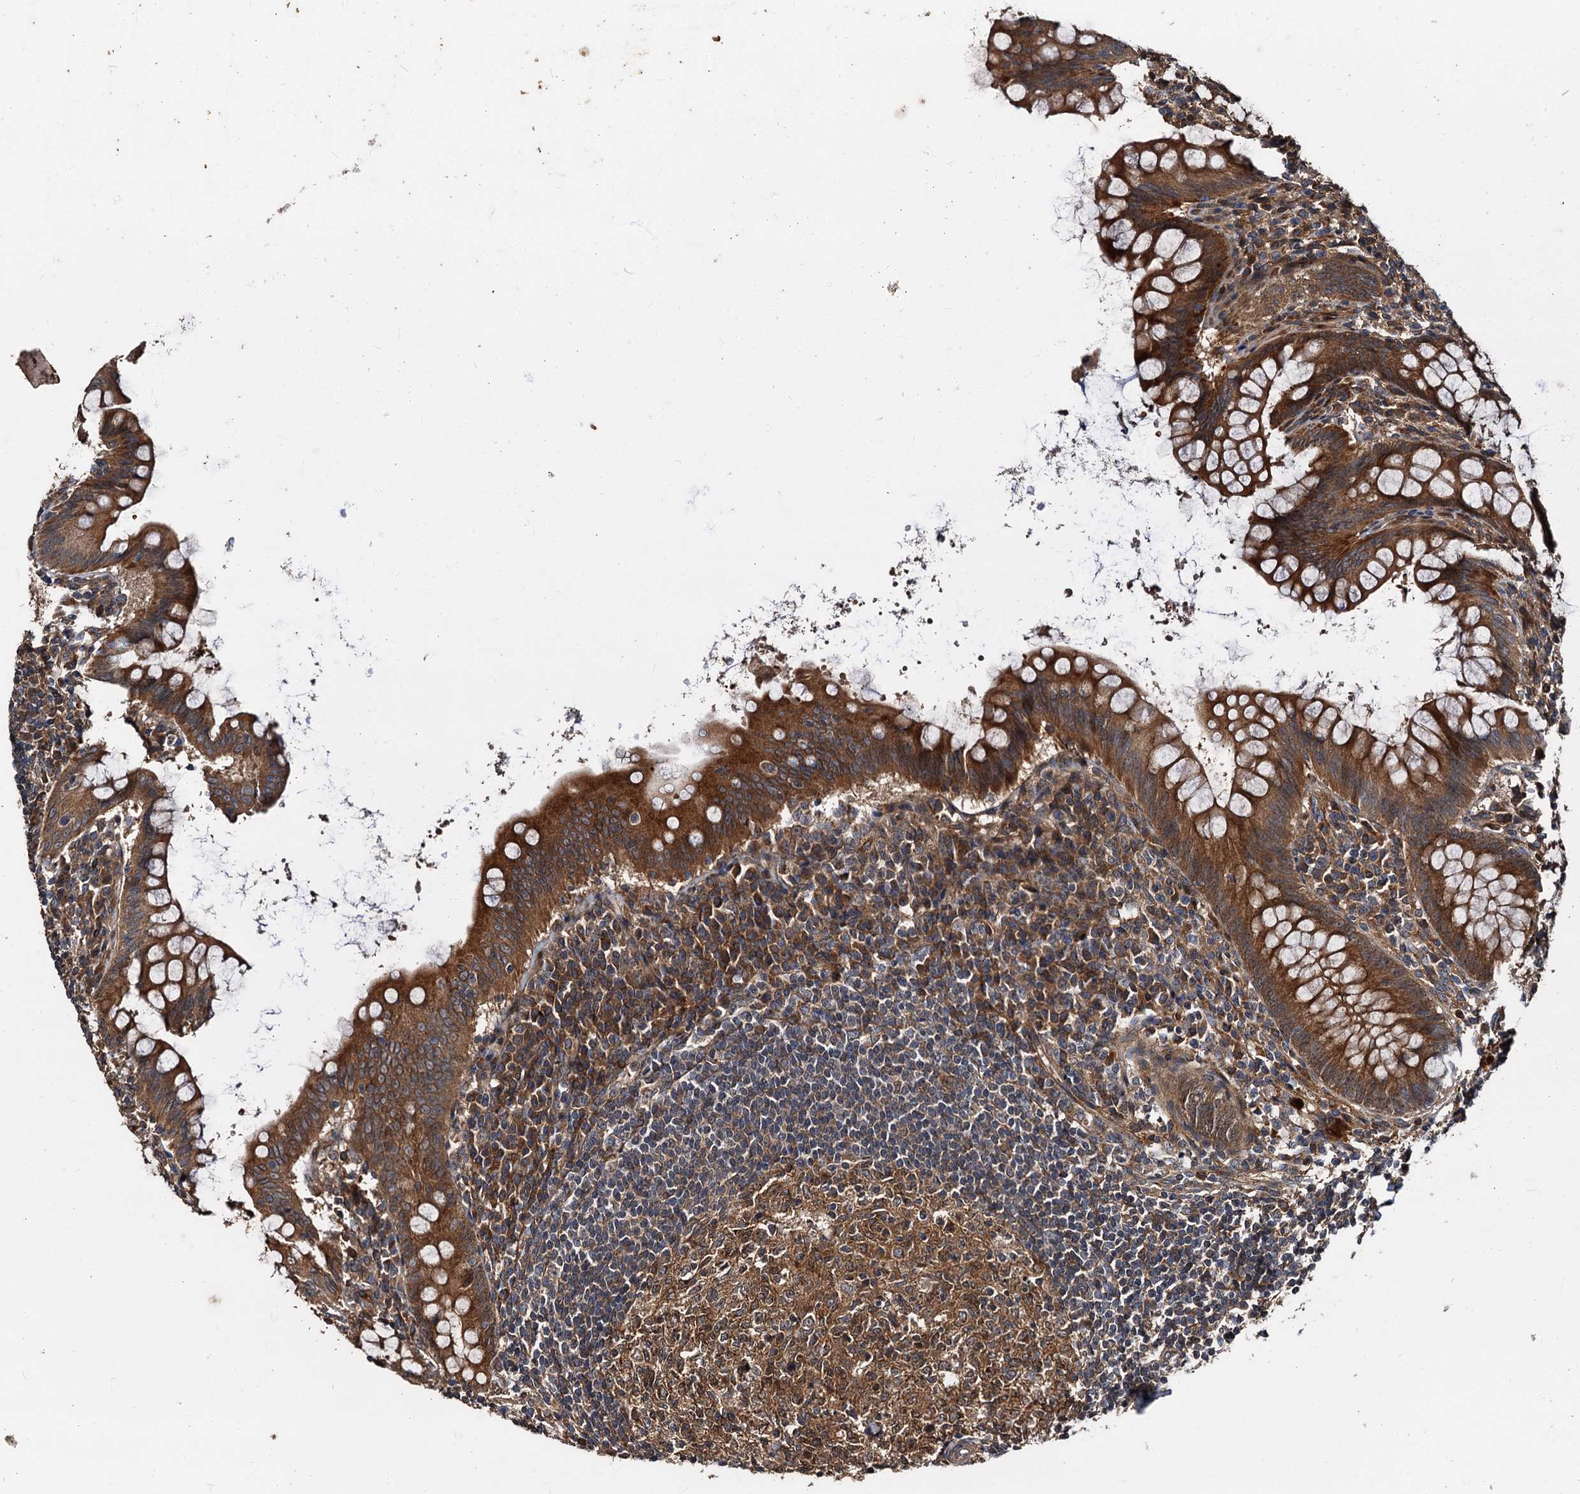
{"staining": {"intensity": "strong", "quantity": ">75%", "location": "cytoplasmic/membranous"}, "tissue": "appendix", "cell_type": "Glandular cells", "image_type": "normal", "snomed": [{"axis": "morphology", "description": "Normal tissue, NOS"}, {"axis": "topography", "description": "Appendix"}], "caption": "Immunohistochemistry staining of normal appendix, which shows high levels of strong cytoplasmic/membranous staining in approximately >75% of glandular cells indicating strong cytoplasmic/membranous protein positivity. The staining was performed using DAB (brown) for protein detection and nuclei were counterstained in hematoxylin (blue).", "gene": "PEX5", "patient": {"sex": "female", "age": 33}}